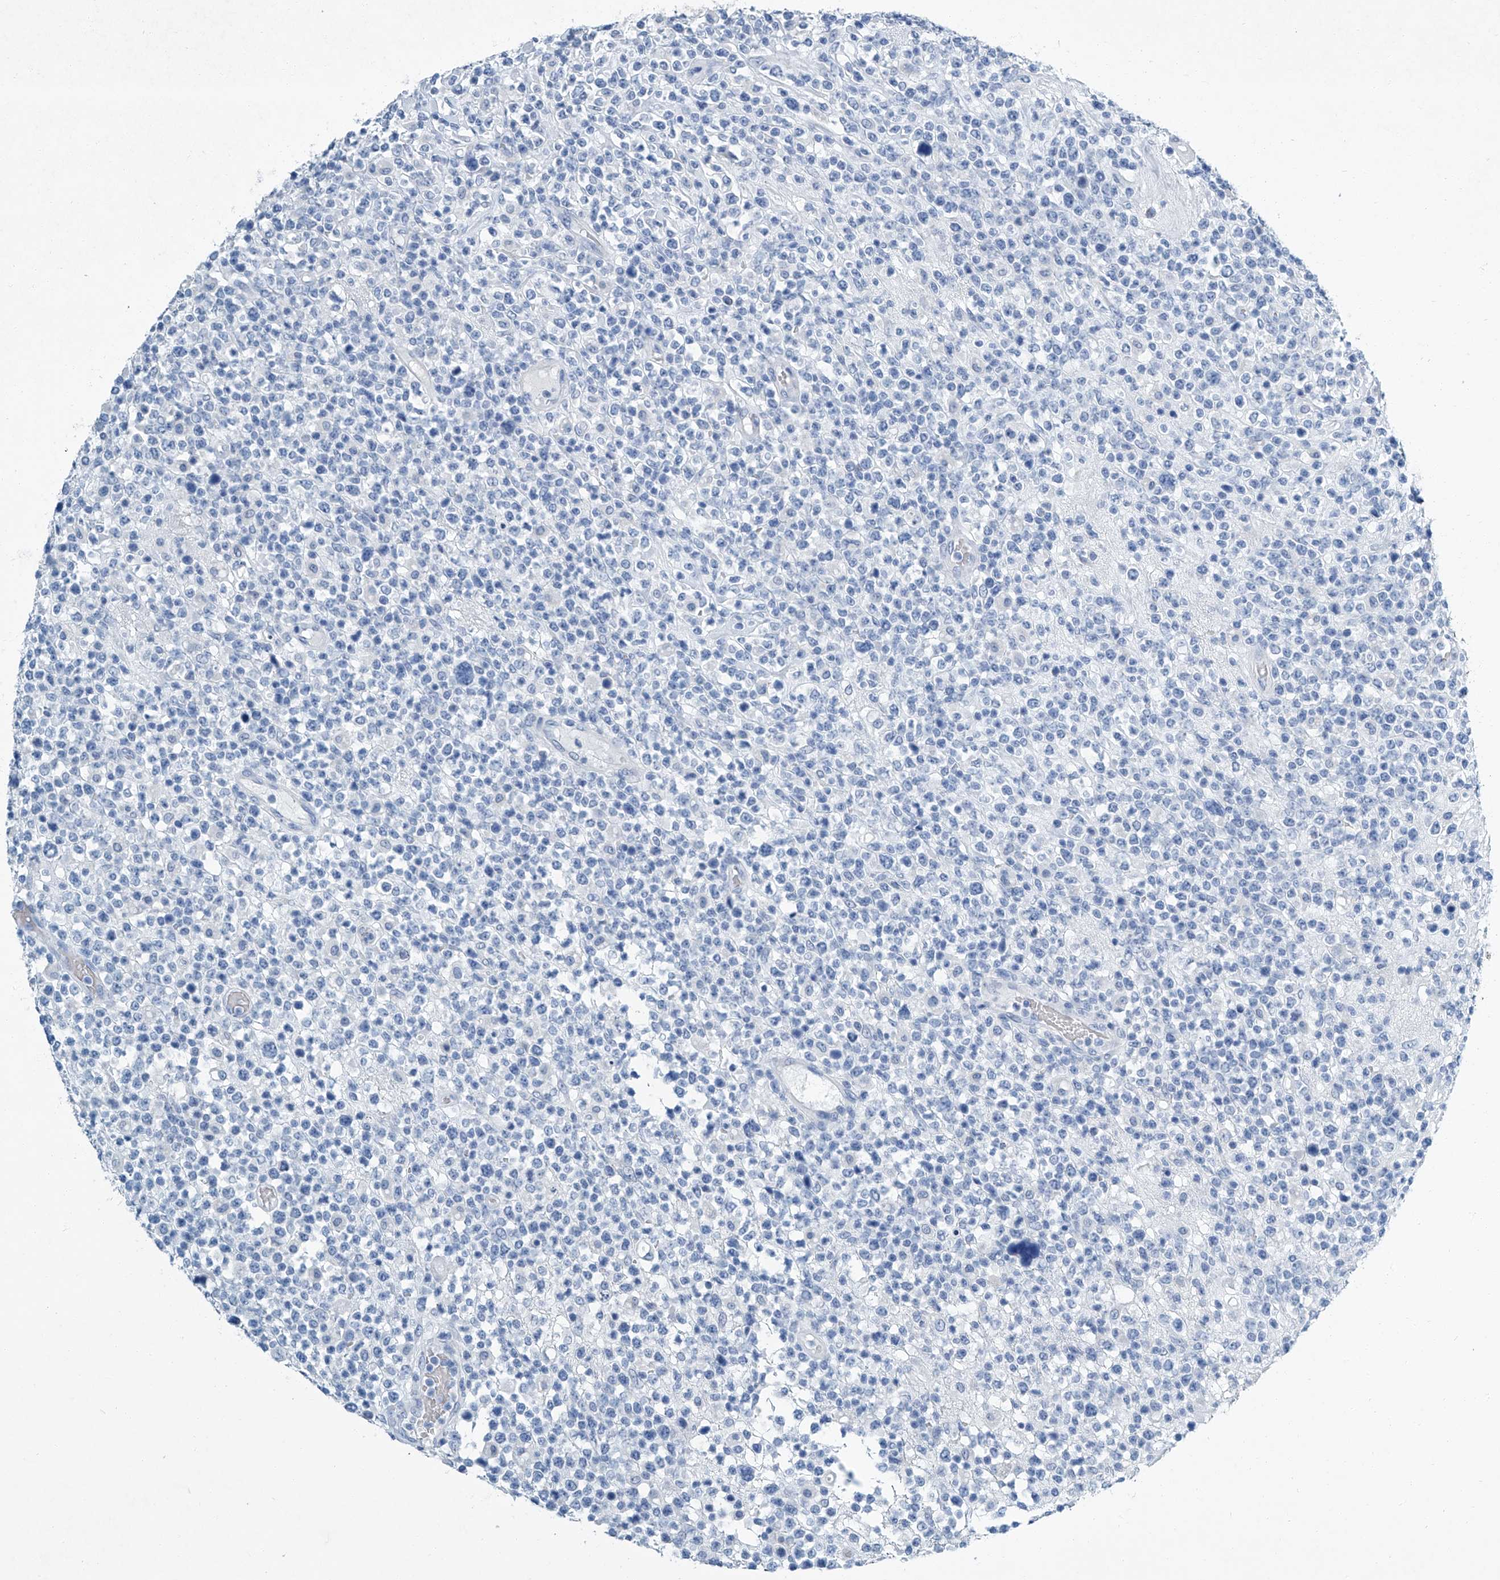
{"staining": {"intensity": "negative", "quantity": "none", "location": "none"}, "tissue": "lymphoma", "cell_type": "Tumor cells", "image_type": "cancer", "snomed": [{"axis": "morphology", "description": "Malignant lymphoma, non-Hodgkin's type, High grade"}, {"axis": "topography", "description": "Colon"}], "caption": "A photomicrograph of lymphoma stained for a protein reveals no brown staining in tumor cells.", "gene": "CYP2A7", "patient": {"sex": "female", "age": 53}}